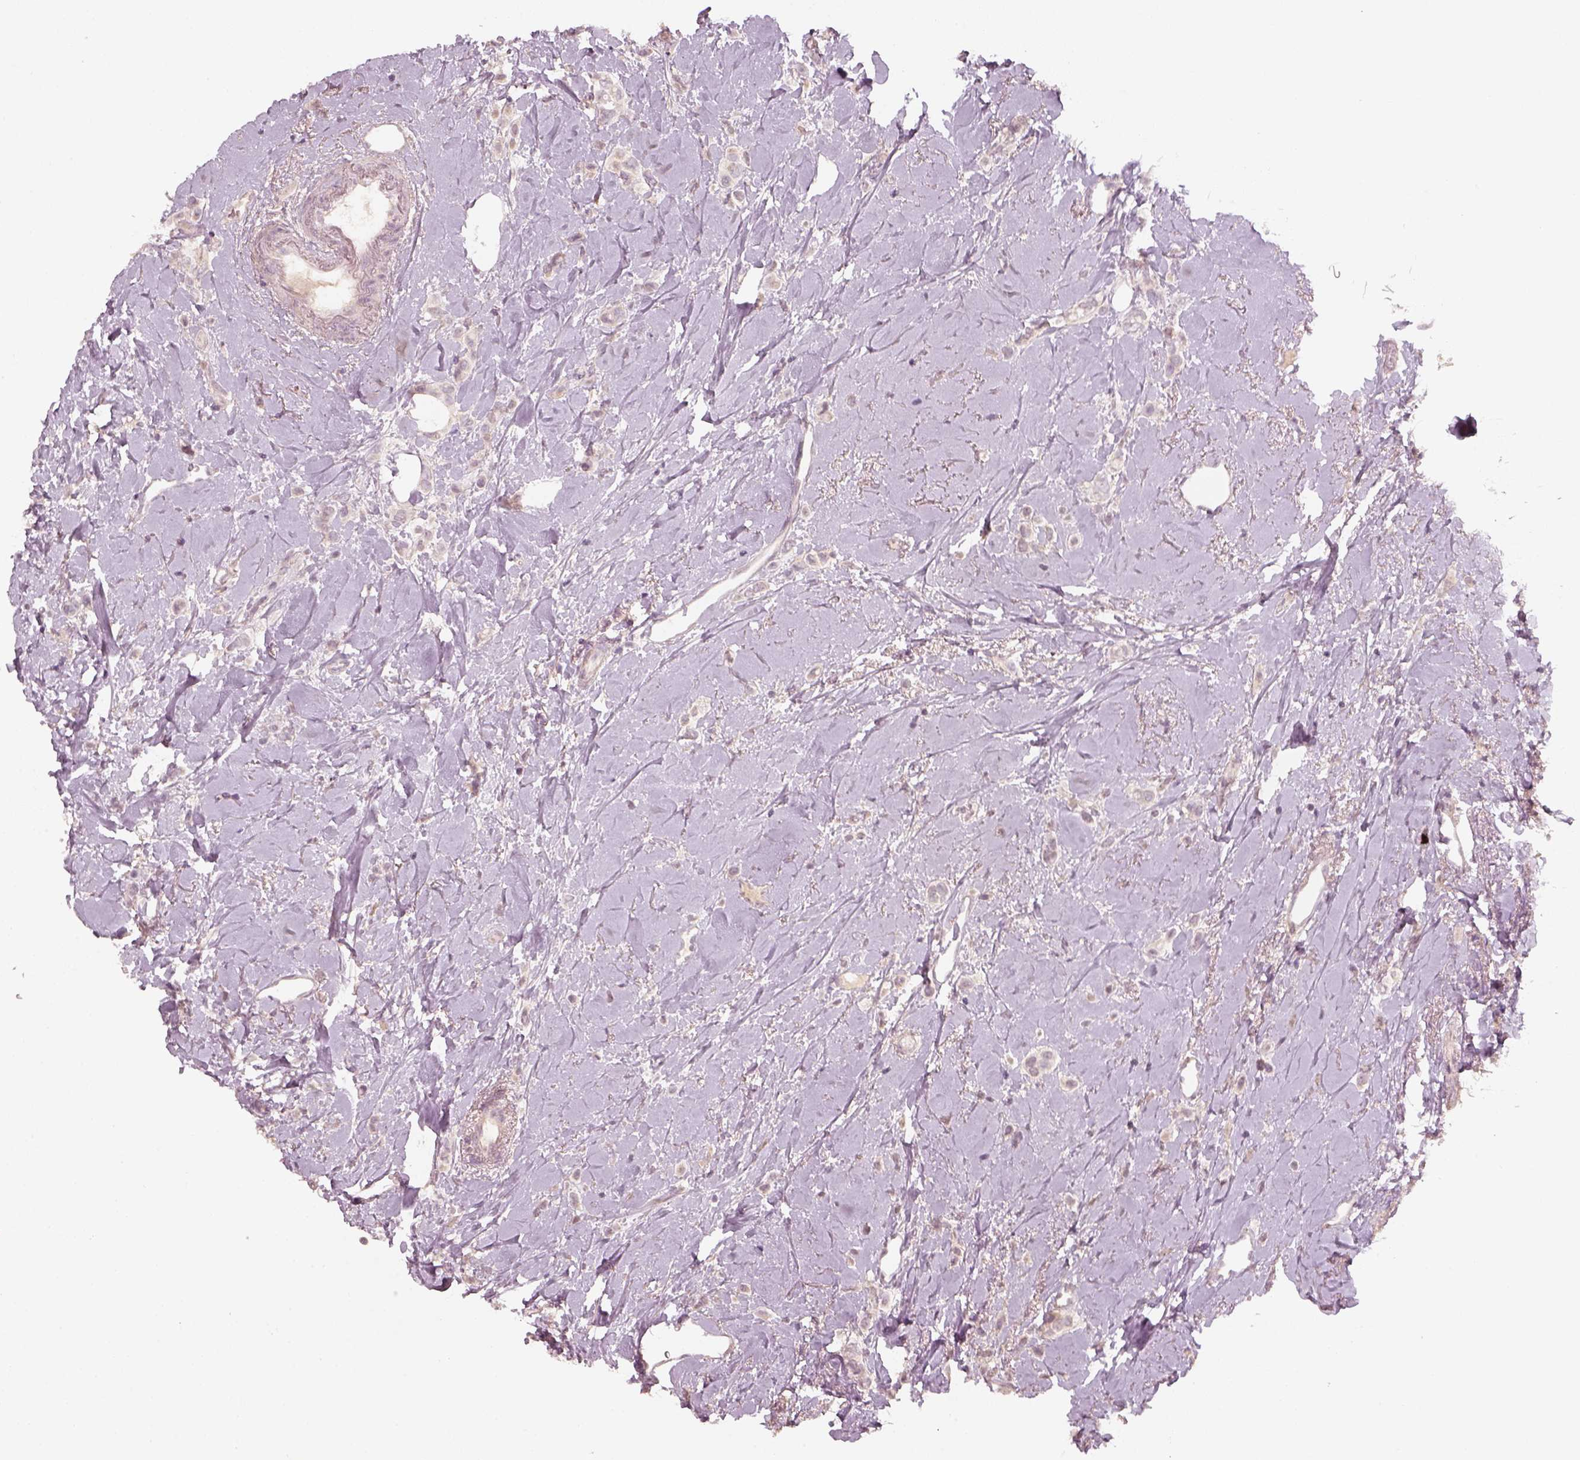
{"staining": {"intensity": "weak", "quantity": "<25%", "location": "cytoplasmic/membranous"}, "tissue": "breast cancer", "cell_type": "Tumor cells", "image_type": "cancer", "snomed": [{"axis": "morphology", "description": "Lobular carcinoma"}, {"axis": "topography", "description": "Breast"}], "caption": "The IHC micrograph has no significant expression in tumor cells of lobular carcinoma (breast) tissue. (Immunohistochemistry, brightfield microscopy, high magnification).", "gene": "LAMC2", "patient": {"sex": "female", "age": 66}}